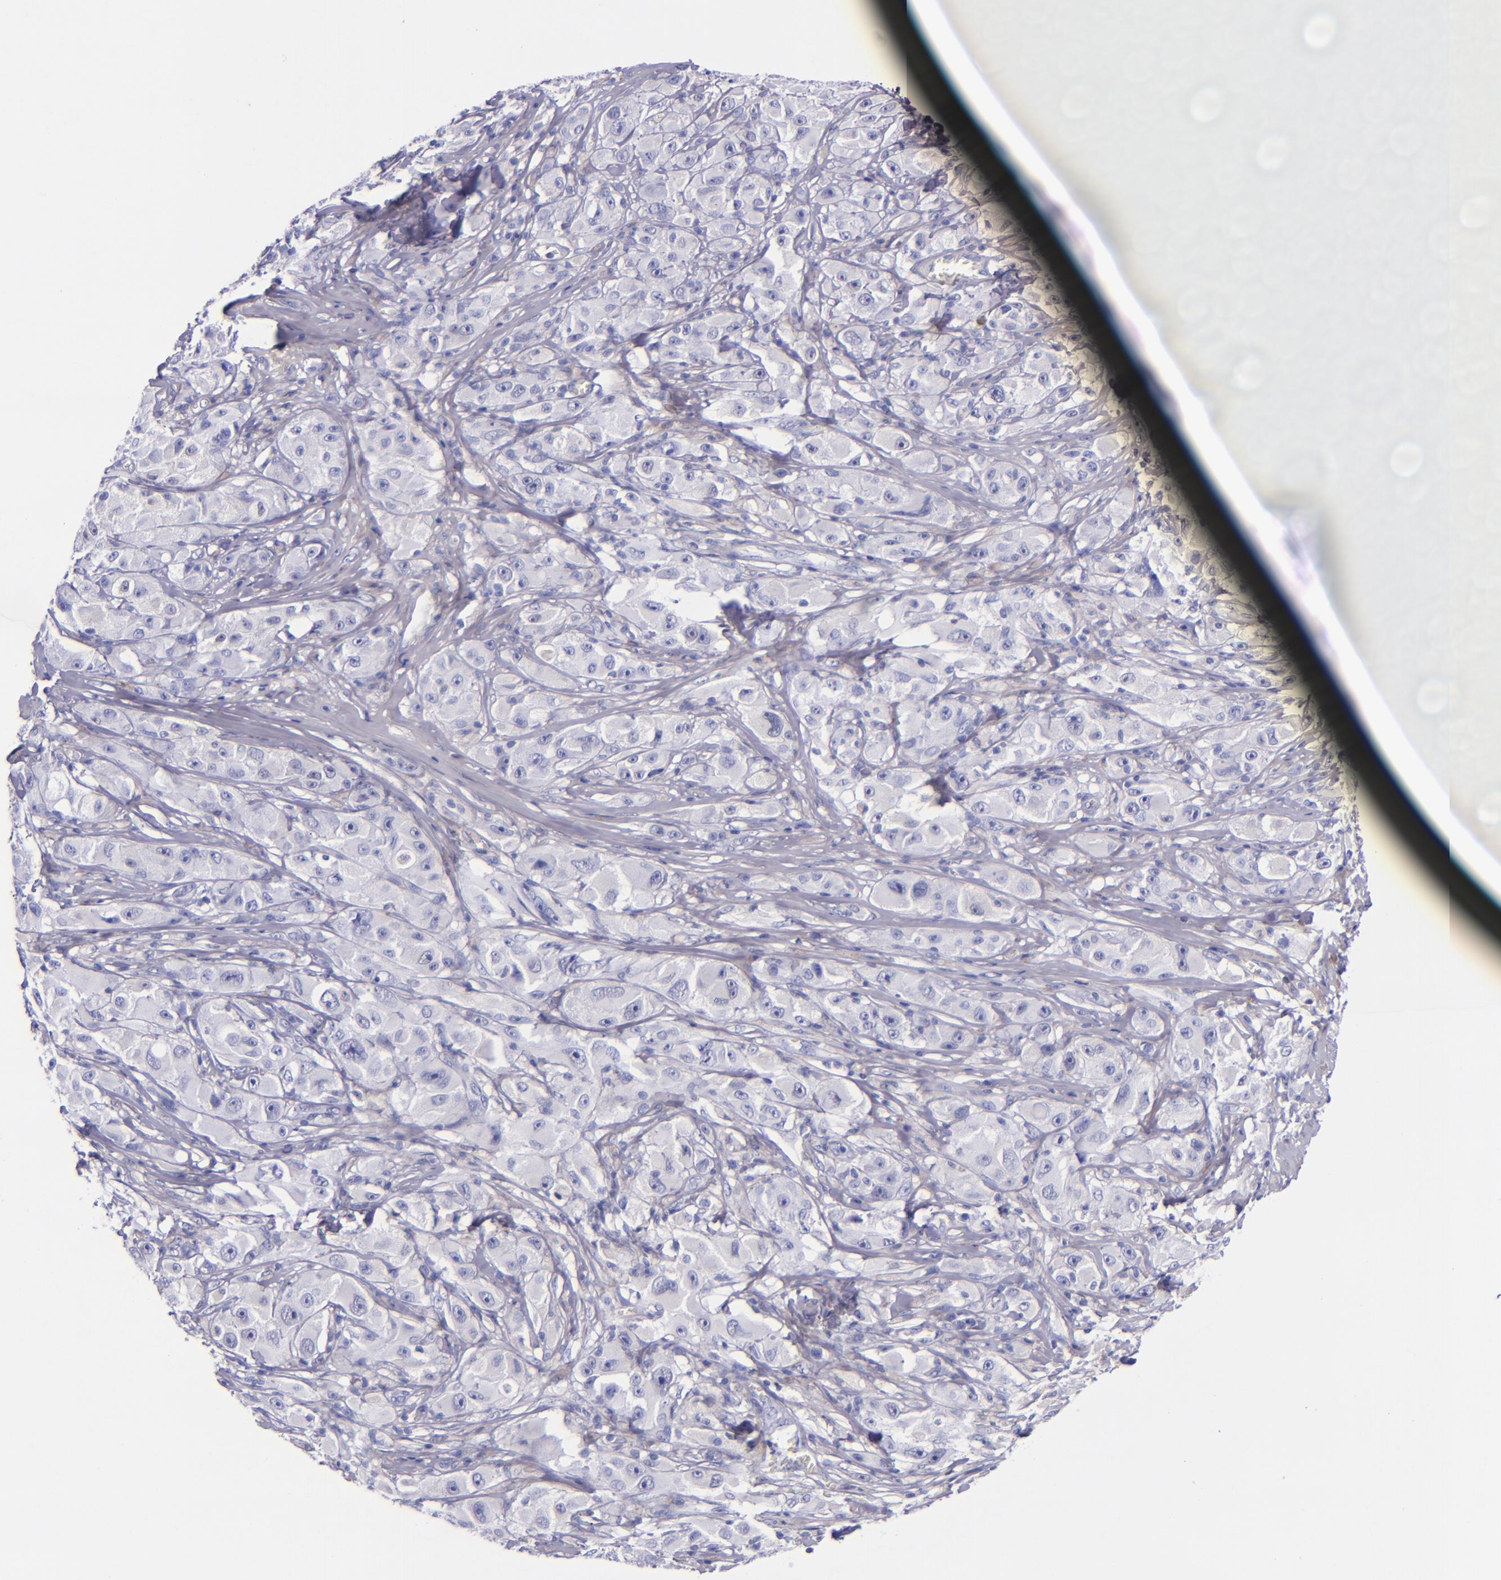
{"staining": {"intensity": "negative", "quantity": "none", "location": "none"}, "tissue": "melanoma", "cell_type": "Tumor cells", "image_type": "cancer", "snomed": [{"axis": "morphology", "description": "Malignant melanoma, NOS"}, {"axis": "topography", "description": "Skin"}], "caption": "The image displays no staining of tumor cells in melanoma. (Stains: DAB (3,3'-diaminobenzidine) immunohistochemistry with hematoxylin counter stain, Microscopy: brightfield microscopy at high magnification).", "gene": "LAG3", "patient": {"sex": "male", "age": 56}}